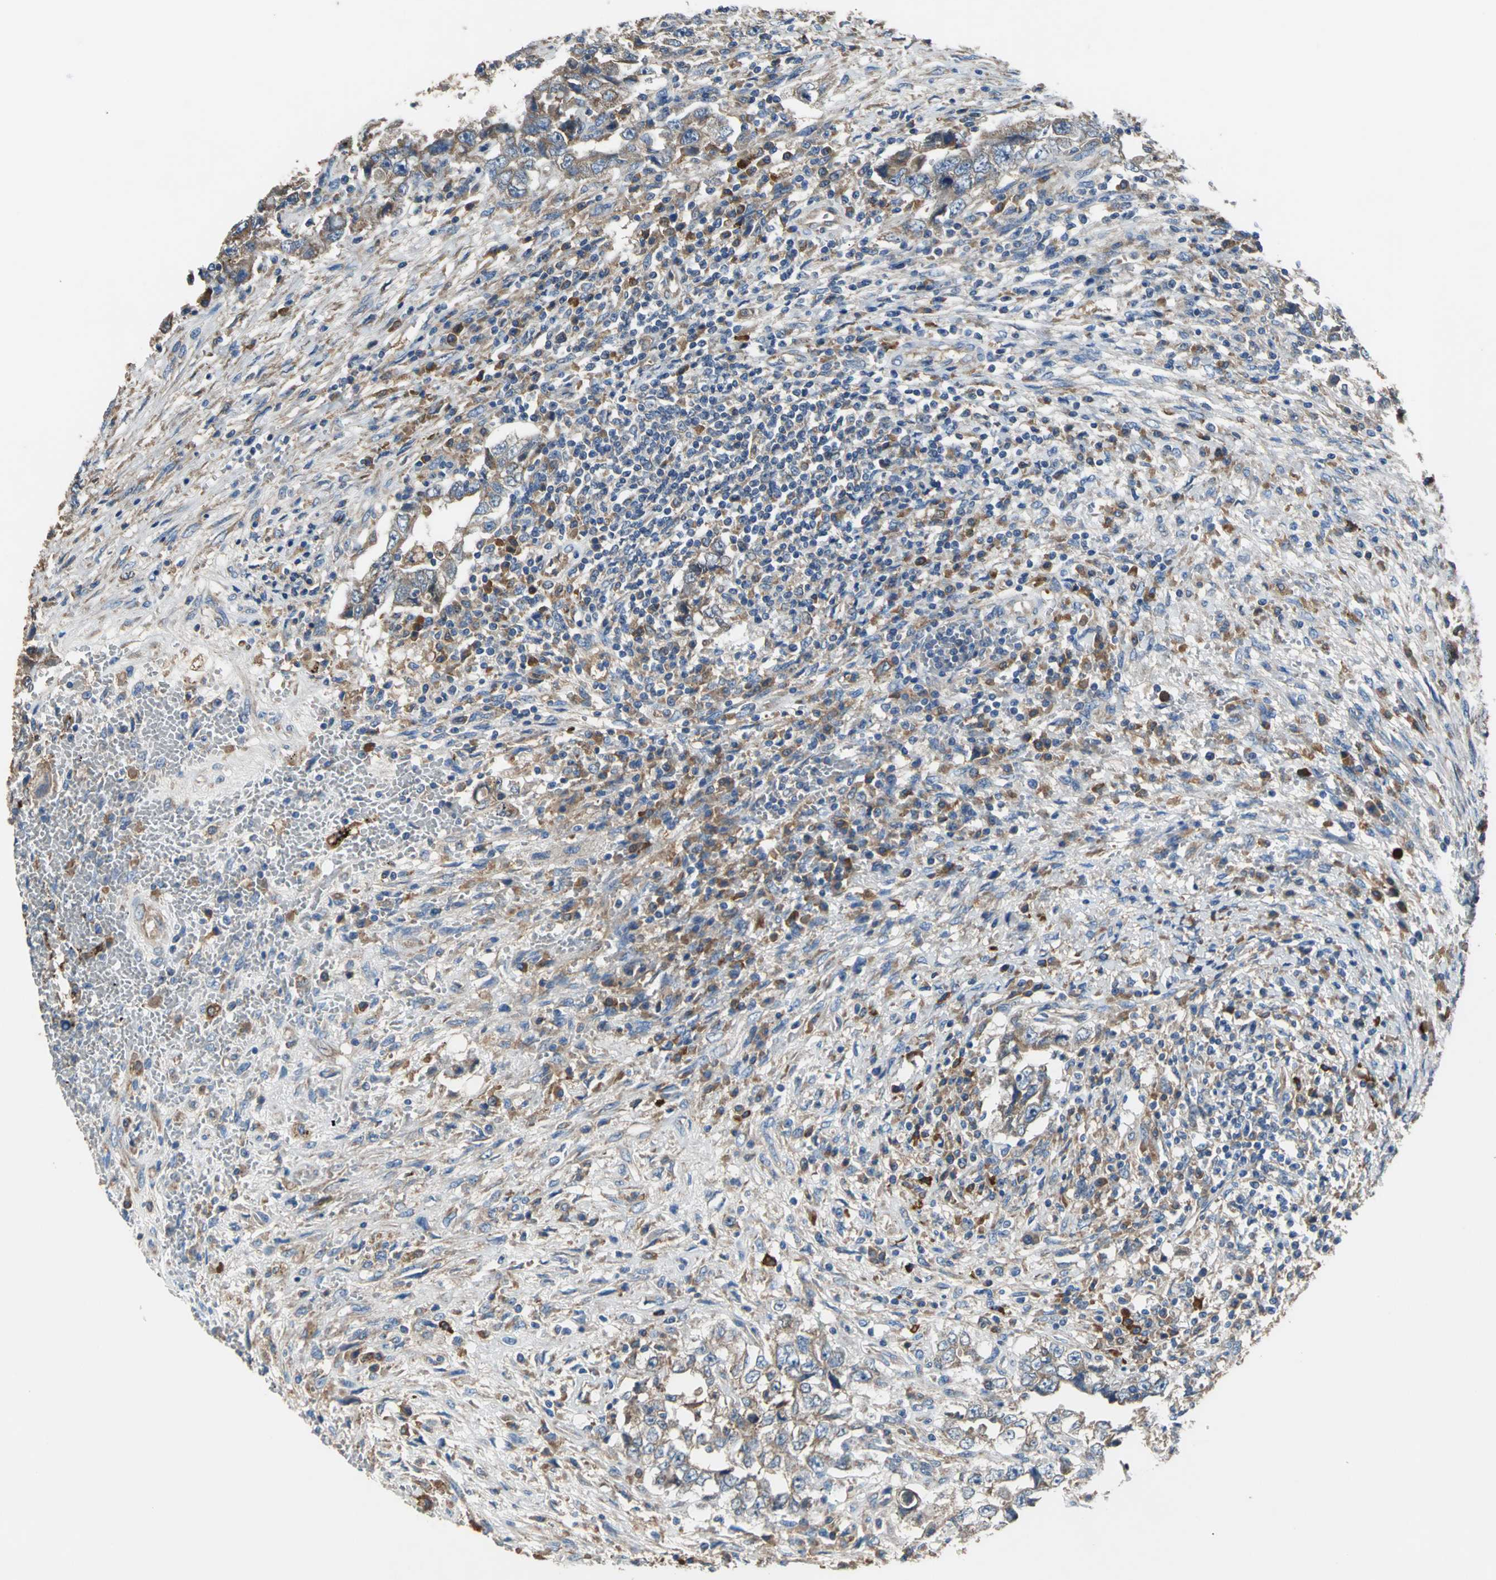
{"staining": {"intensity": "moderate", "quantity": ">75%", "location": "cytoplasmic/membranous"}, "tissue": "testis cancer", "cell_type": "Tumor cells", "image_type": "cancer", "snomed": [{"axis": "morphology", "description": "Carcinoma, Embryonal, NOS"}, {"axis": "topography", "description": "Testis"}], "caption": "Moderate cytoplasmic/membranous protein expression is seen in approximately >75% of tumor cells in embryonal carcinoma (testis). Ihc stains the protein of interest in brown and the nuclei are stained blue.", "gene": "HEPH", "patient": {"sex": "male", "age": 26}}